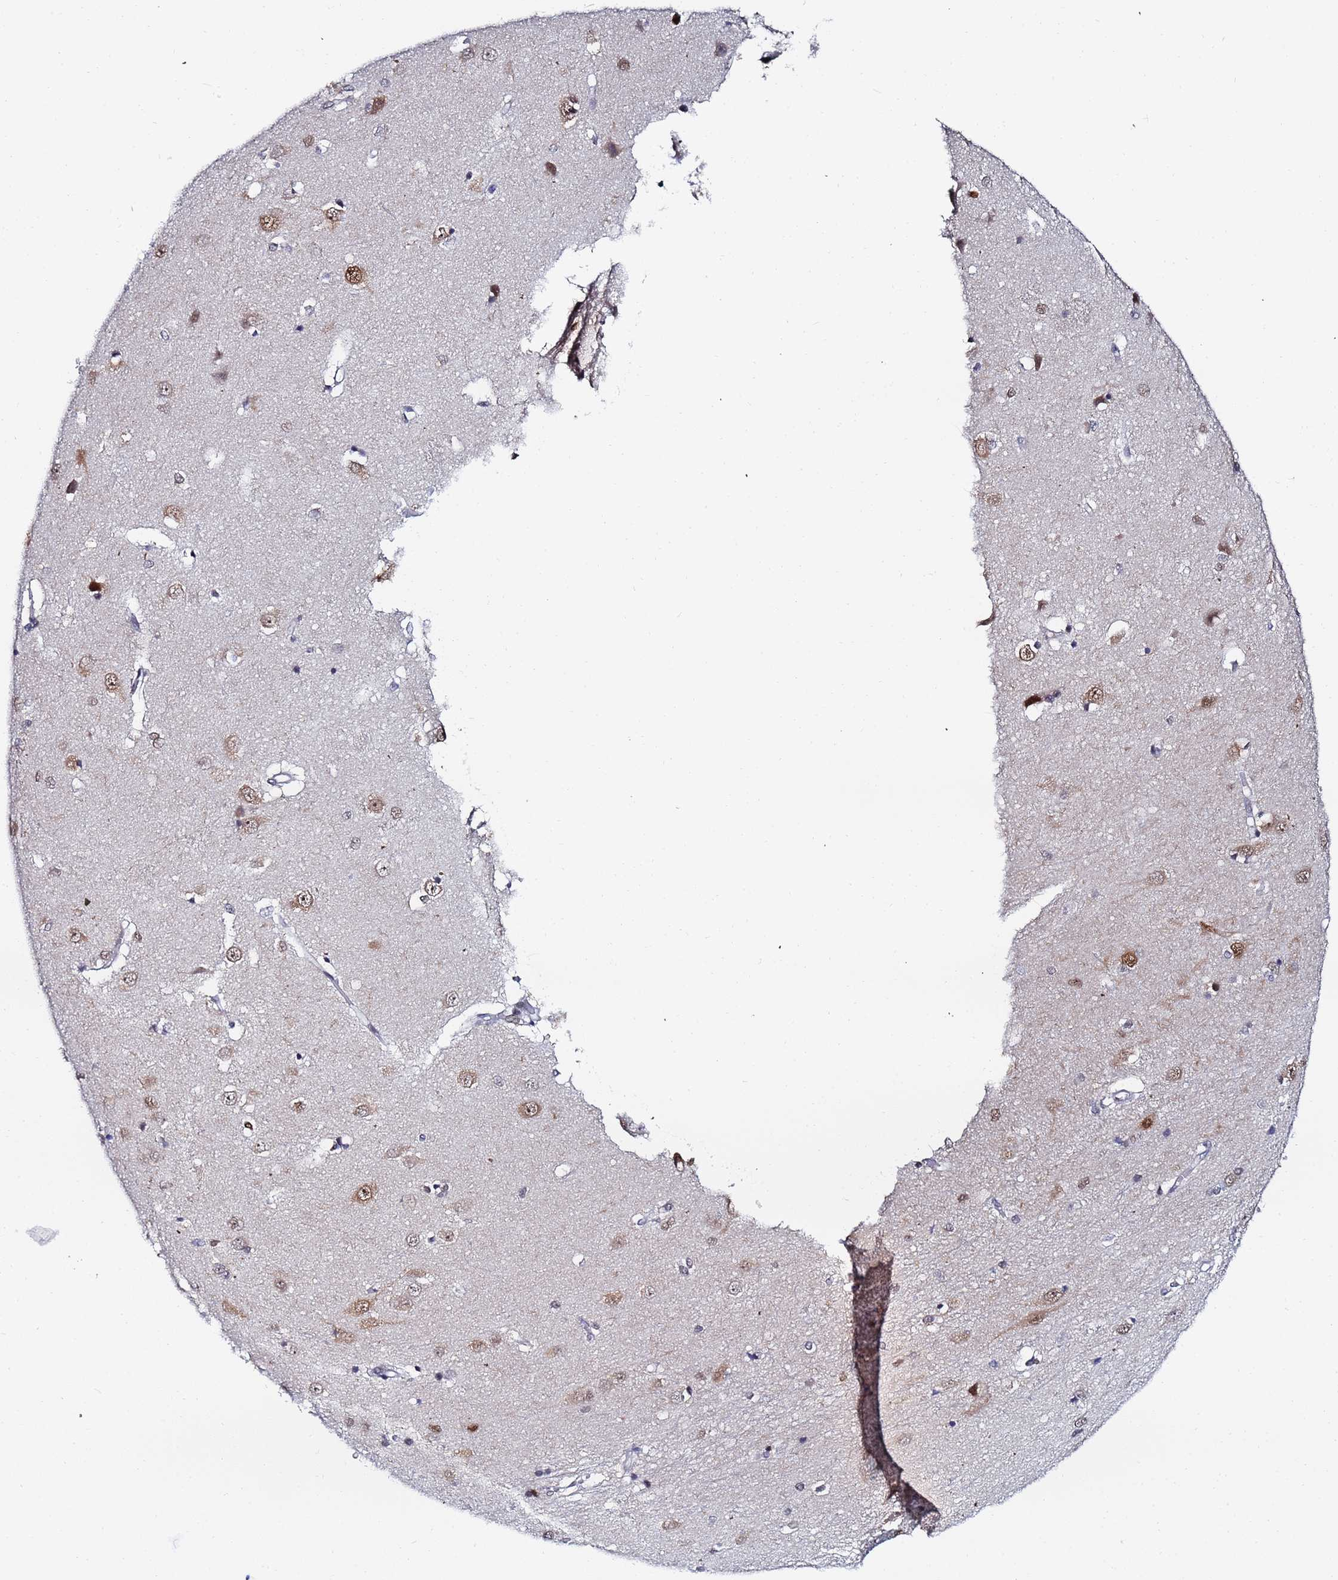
{"staining": {"intensity": "negative", "quantity": "none", "location": "none"}, "tissue": "caudate", "cell_type": "Glial cells", "image_type": "normal", "snomed": [{"axis": "morphology", "description": "Normal tissue, NOS"}, {"axis": "topography", "description": "Lateral ventricle wall"}], "caption": "The immunohistochemistry (IHC) photomicrograph has no significant staining in glial cells of caudate. (Brightfield microscopy of DAB immunohistochemistry (IHC) at high magnification).", "gene": "MTCL1", "patient": {"sex": "male", "age": 37}}